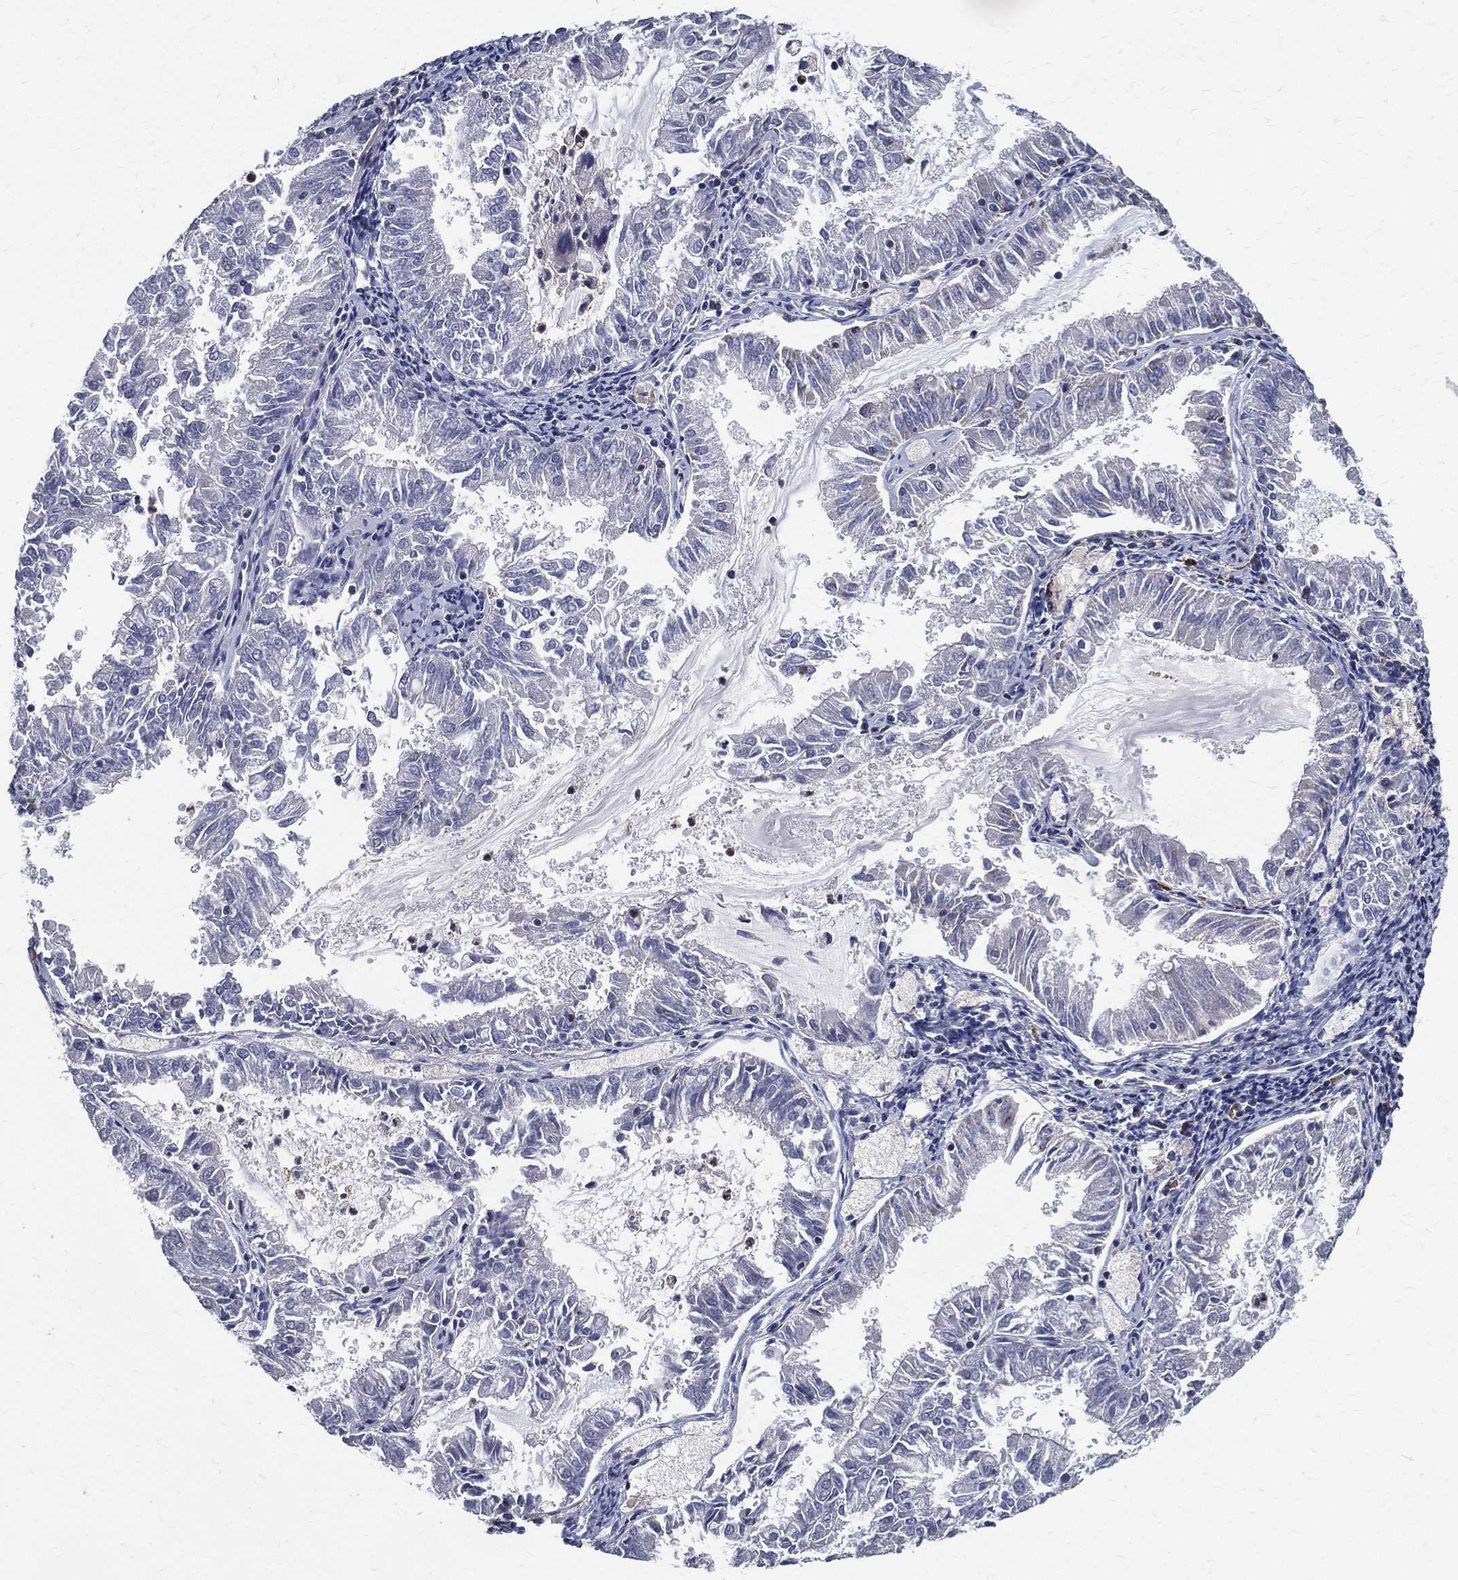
{"staining": {"intensity": "negative", "quantity": "none", "location": "none"}, "tissue": "endometrial cancer", "cell_type": "Tumor cells", "image_type": "cancer", "snomed": [{"axis": "morphology", "description": "Adenocarcinoma, NOS"}, {"axis": "topography", "description": "Endometrium"}], "caption": "Tumor cells show no significant protein expression in endometrial cancer (adenocarcinoma).", "gene": "SERPINB2", "patient": {"sex": "female", "age": 57}}